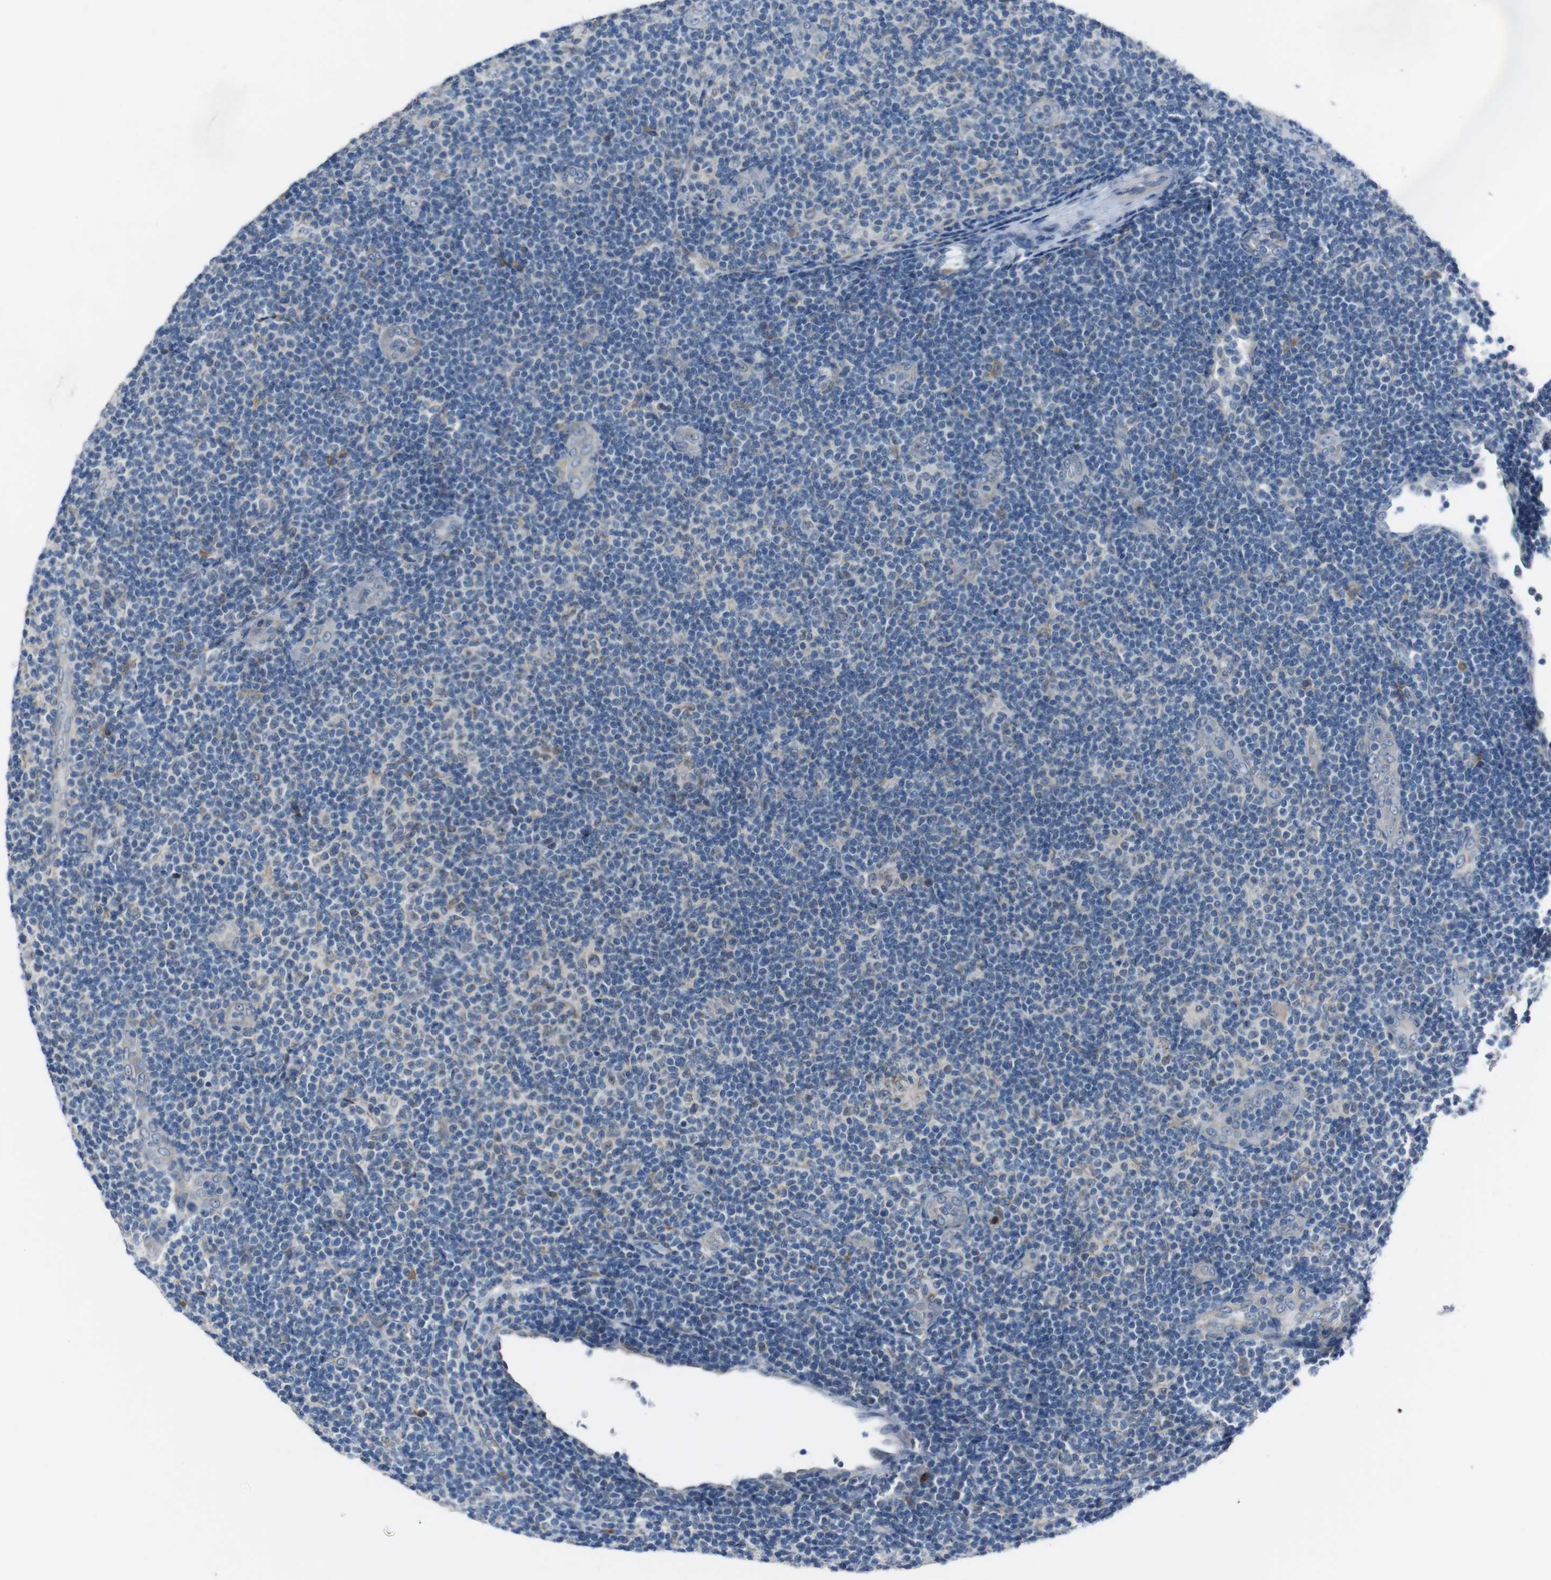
{"staining": {"intensity": "negative", "quantity": "none", "location": "none"}, "tissue": "lymphoma", "cell_type": "Tumor cells", "image_type": "cancer", "snomed": [{"axis": "morphology", "description": "Malignant lymphoma, non-Hodgkin's type, Low grade"}, {"axis": "topography", "description": "Lymph node"}], "caption": "There is no significant staining in tumor cells of malignant lymphoma, non-Hodgkin's type (low-grade).", "gene": "CDH22", "patient": {"sex": "male", "age": 83}}